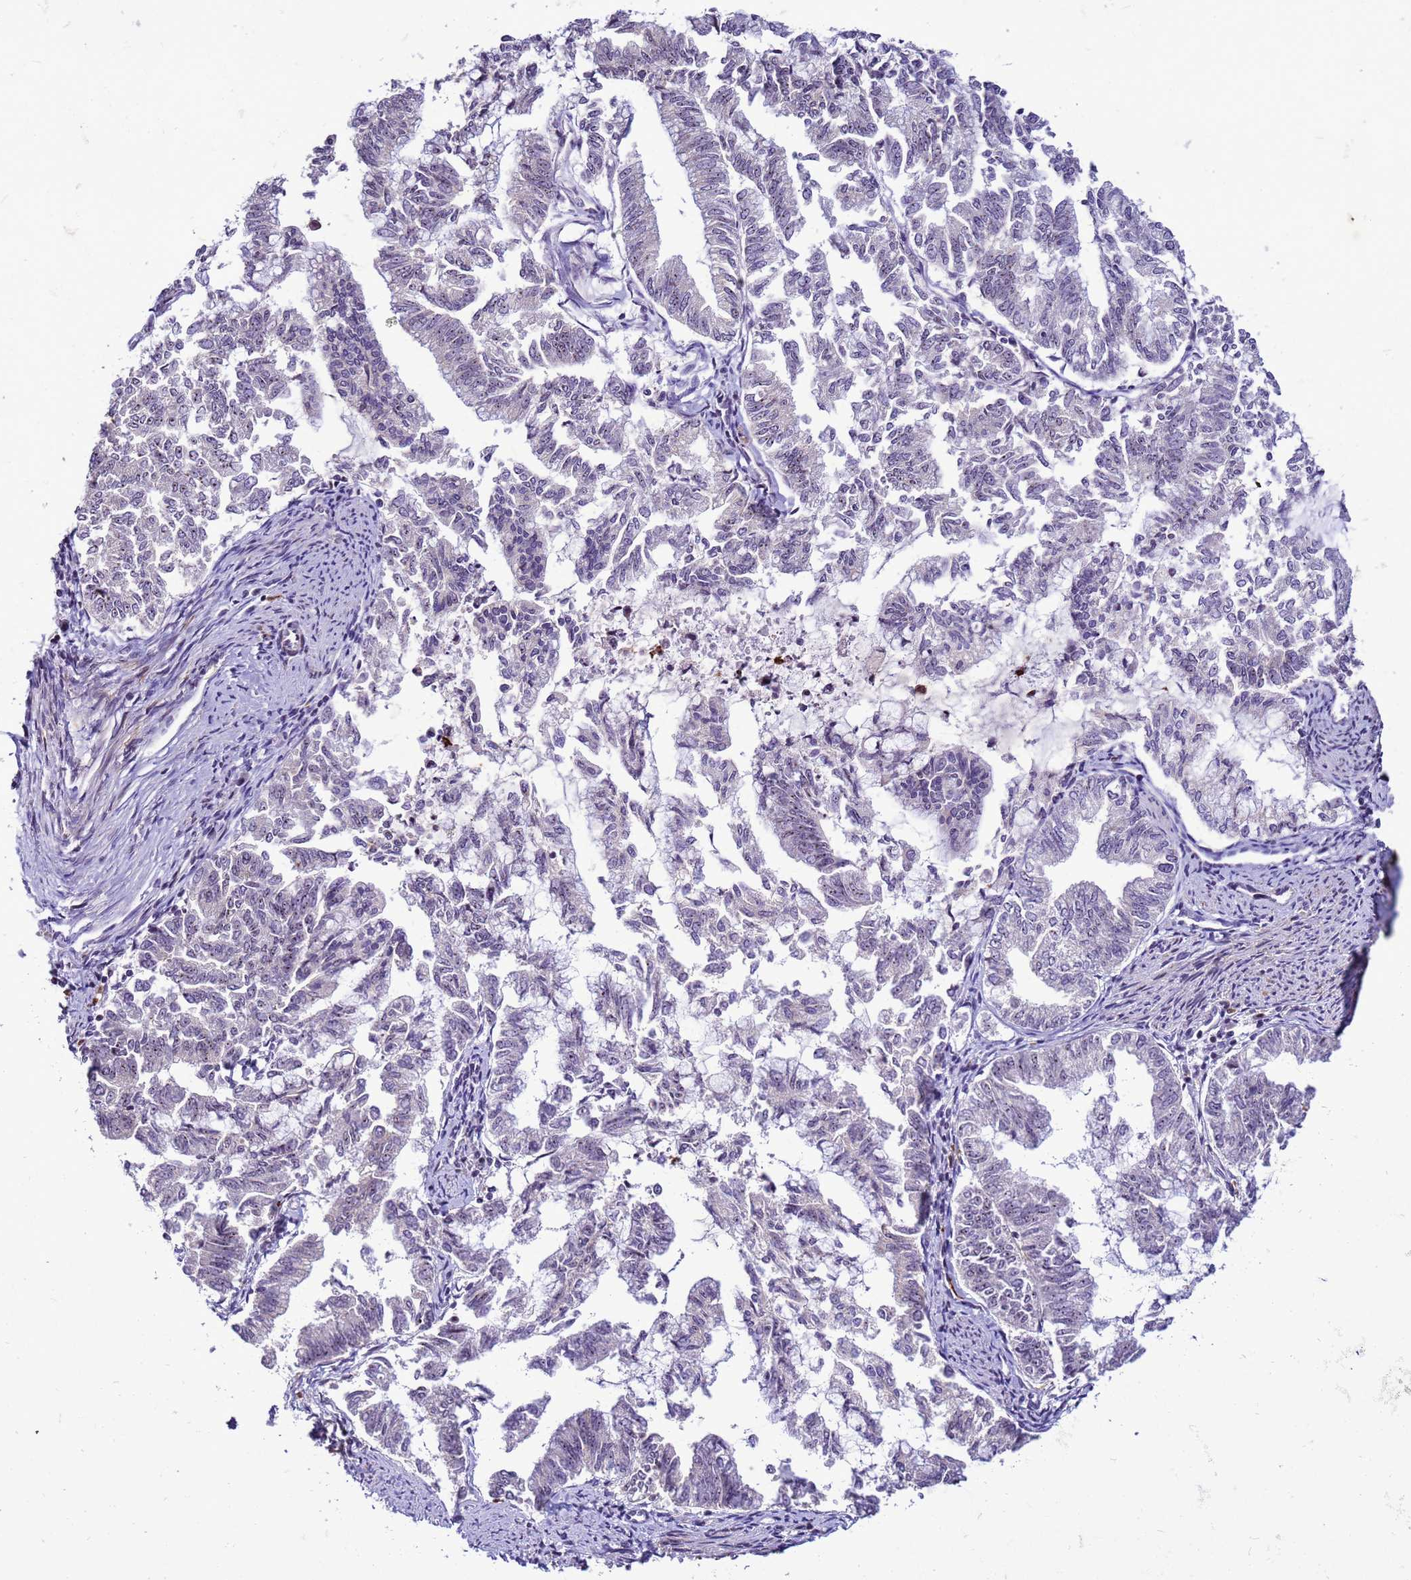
{"staining": {"intensity": "negative", "quantity": "none", "location": "none"}, "tissue": "endometrial cancer", "cell_type": "Tumor cells", "image_type": "cancer", "snomed": [{"axis": "morphology", "description": "Adenocarcinoma, NOS"}, {"axis": "topography", "description": "Endometrium"}], "caption": "Immunohistochemistry micrograph of human adenocarcinoma (endometrial) stained for a protein (brown), which exhibits no staining in tumor cells.", "gene": "VPS4B", "patient": {"sex": "female", "age": 79}}